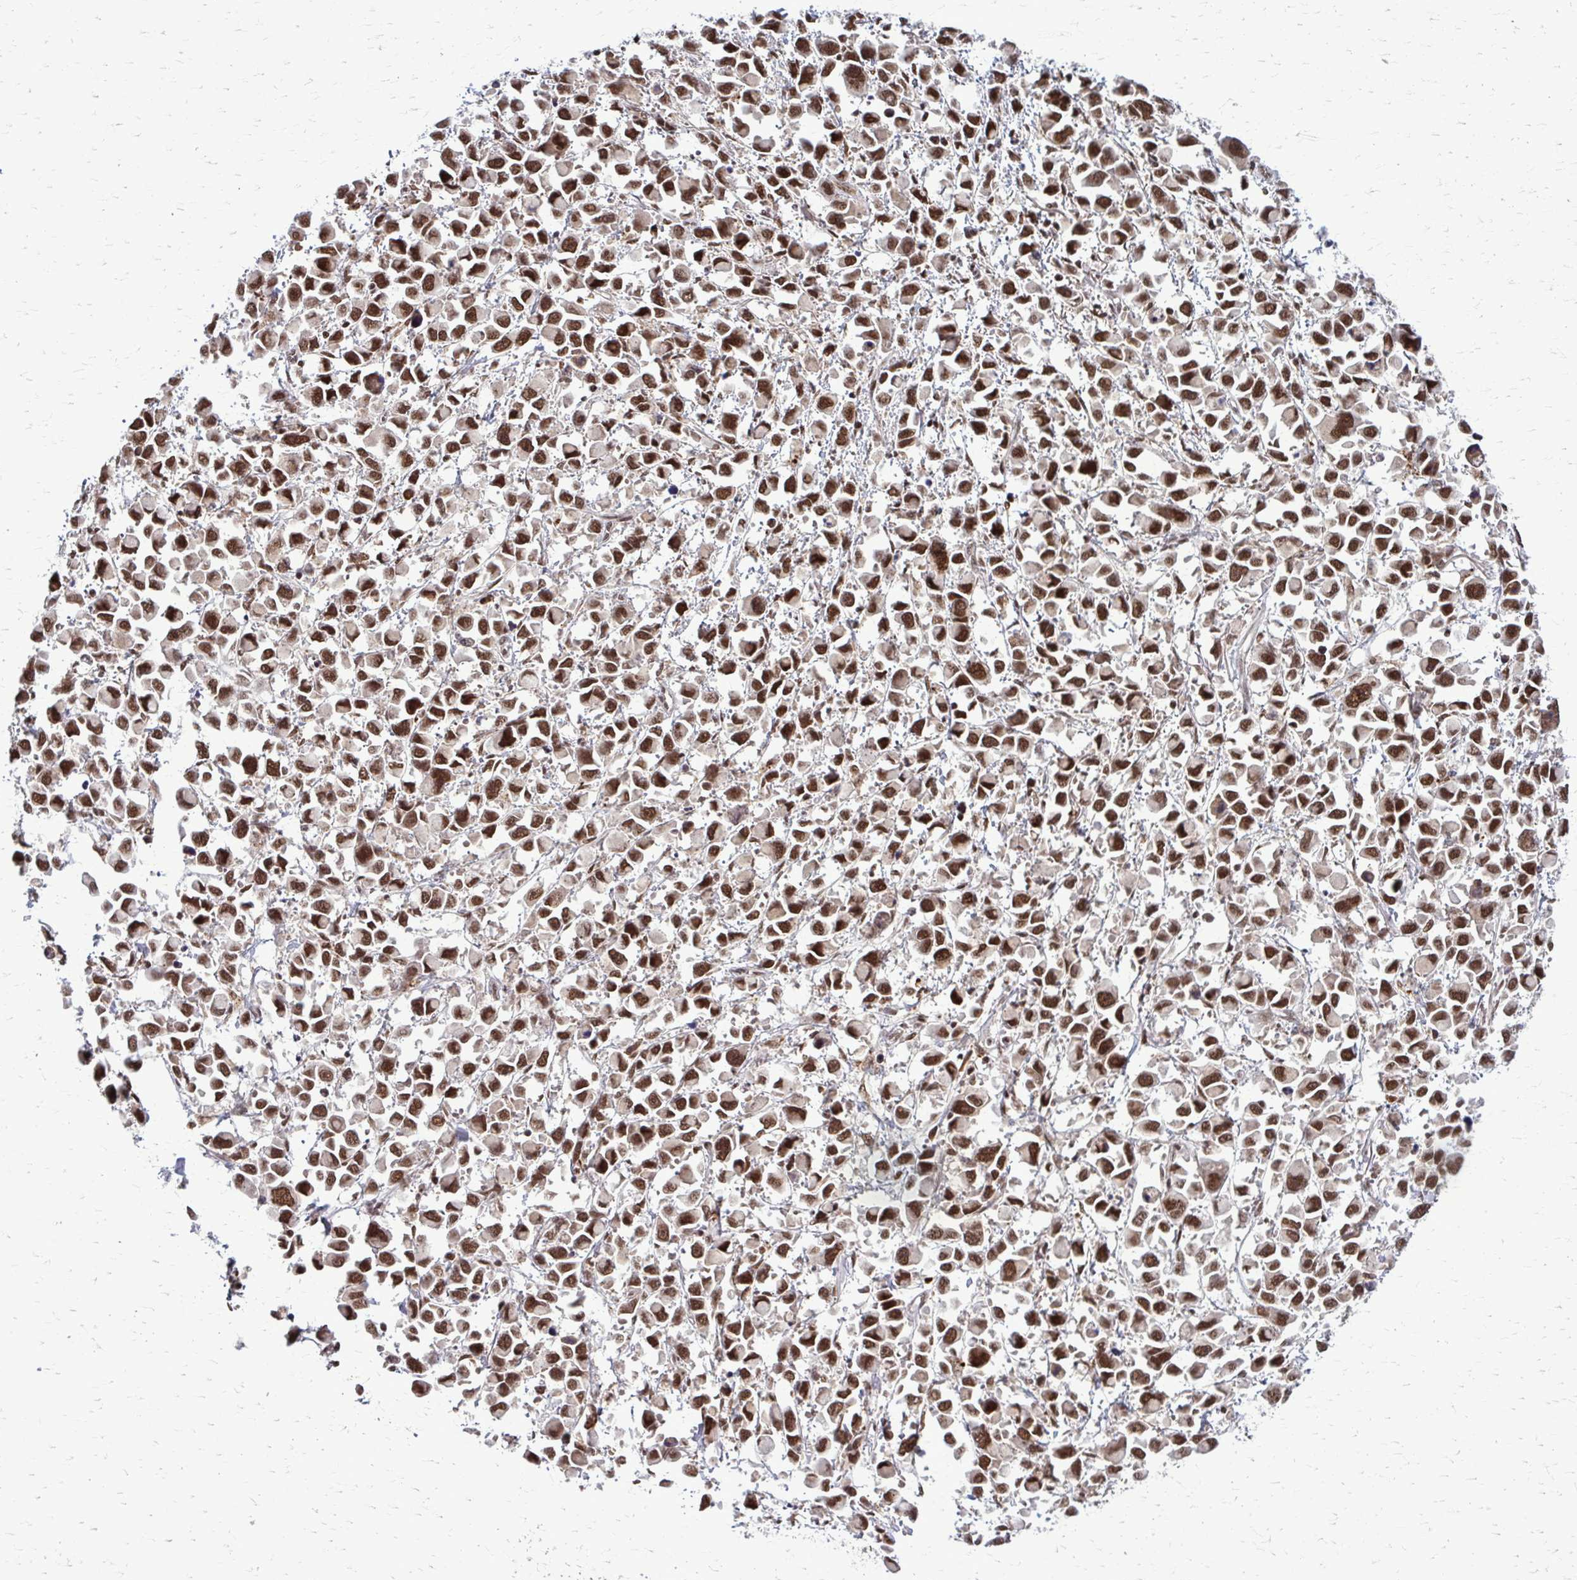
{"staining": {"intensity": "strong", "quantity": ">75%", "location": "nuclear"}, "tissue": "stomach cancer", "cell_type": "Tumor cells", "image_type": "cancer", "snomed": [{"axis": "morphology", "description": "Adenocarcinoma, NOS"}, {"axis": "topography", "description": "Stomach"}], "caption": "Immunohistochemistry histopathology image of adenocarcinoma (stomach) stained for a protein (brown), which reveals high levels of strong nuclear expression in about >75% of tumor cells.", "gene": "HDAC3", "patient": {"sex": "female", "age": 81}}